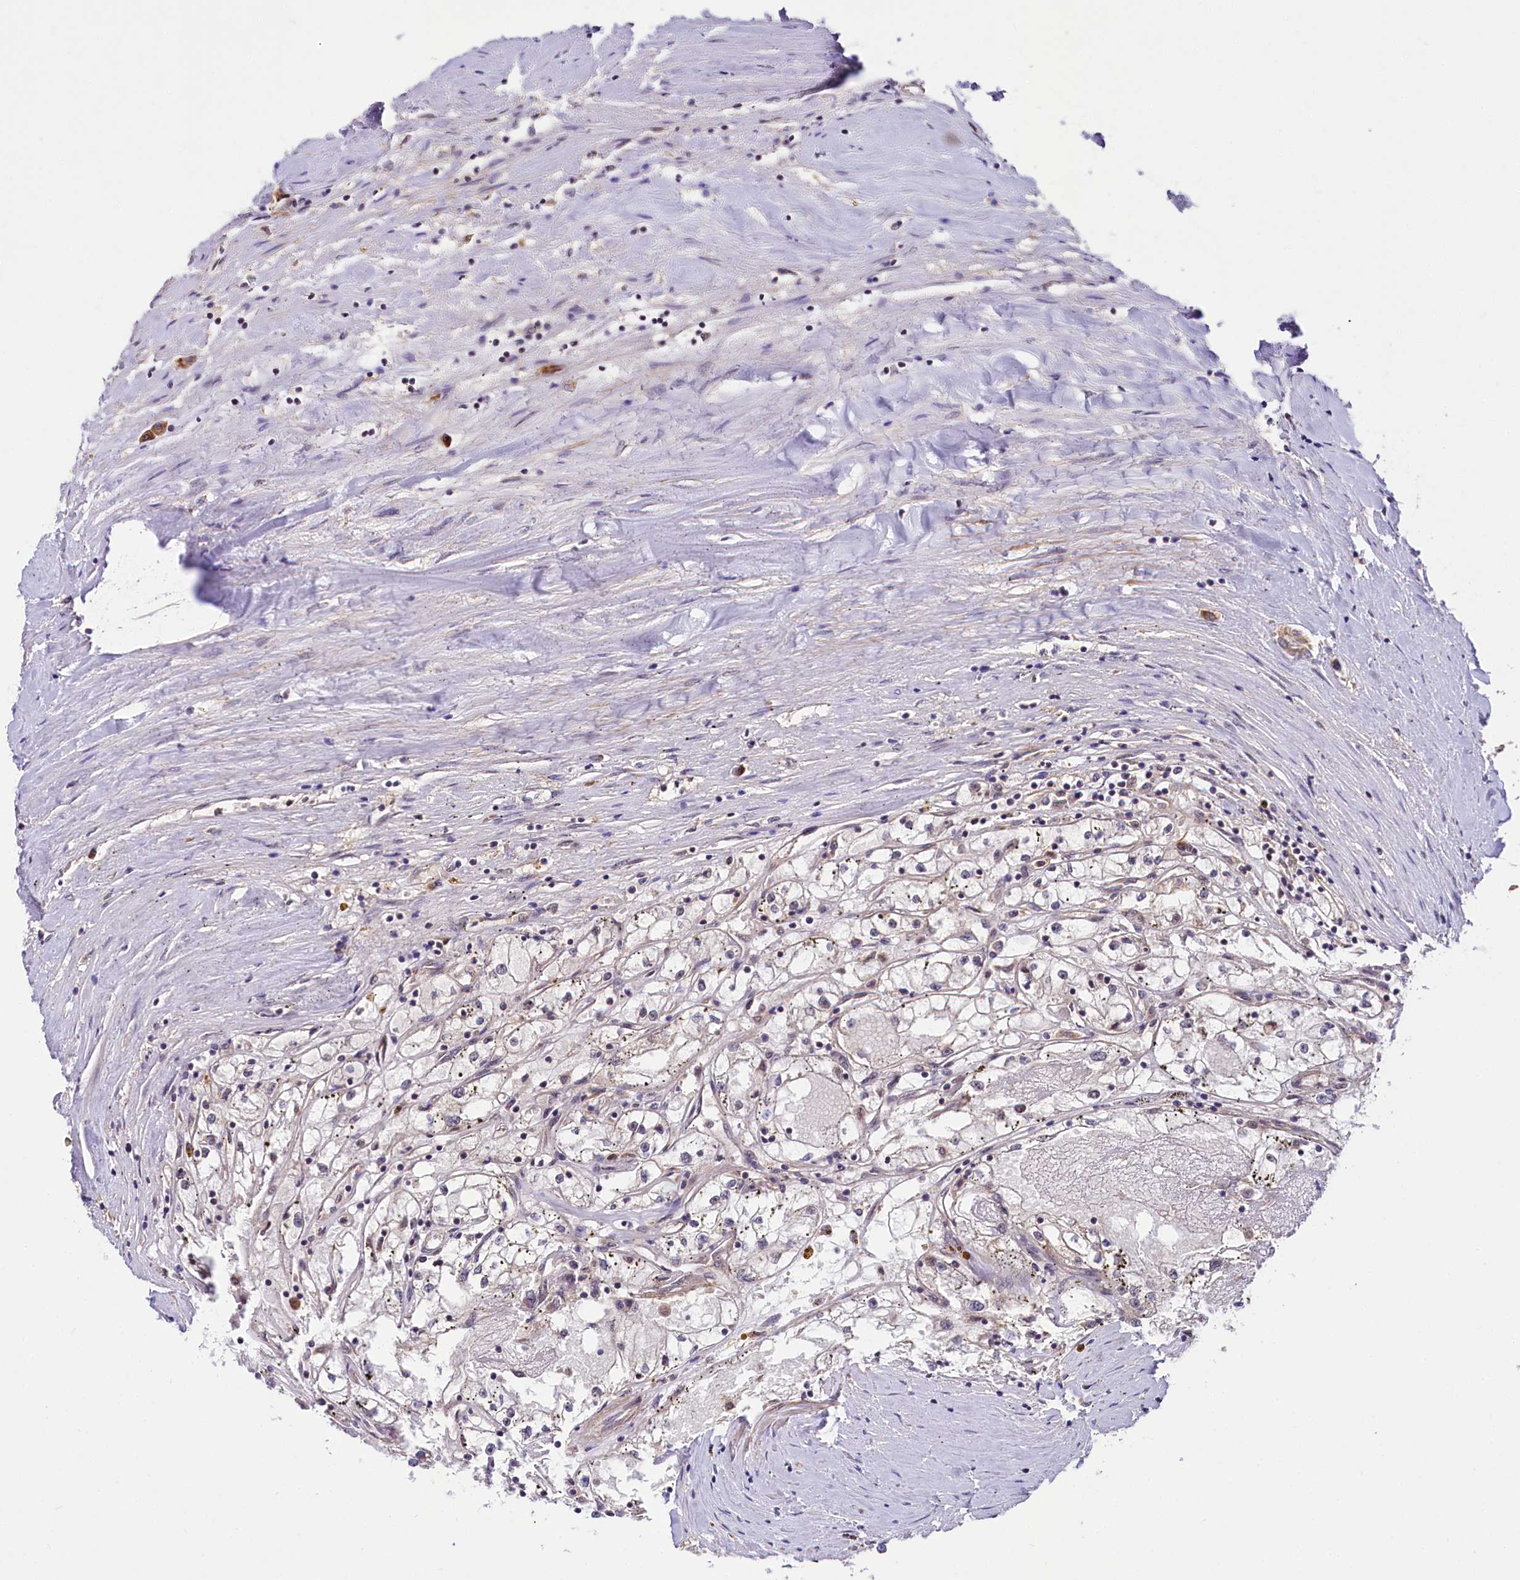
{"staining": {"intensity": "negative", "quantity": "none", "location": "none"}, "tissue": "renal cancer", "cell_type": "Tumor cells", "image_type": "cancer", "snomed": [{"axis": "morphology", "description": "Adenocarcinoma, NOS"}, {"axis": "topography", "description": "Kidney"}], "caption": "Immunohistochemistry (IHC) of renal adenocarcinoma reveals no positivity in tumor cells. The staining is performed using DAB brown chromogen with nuclei counter-stained in using hematoxylin.", "gene": "UBE3A", "patient": {"sex": "male", "age": 56}}